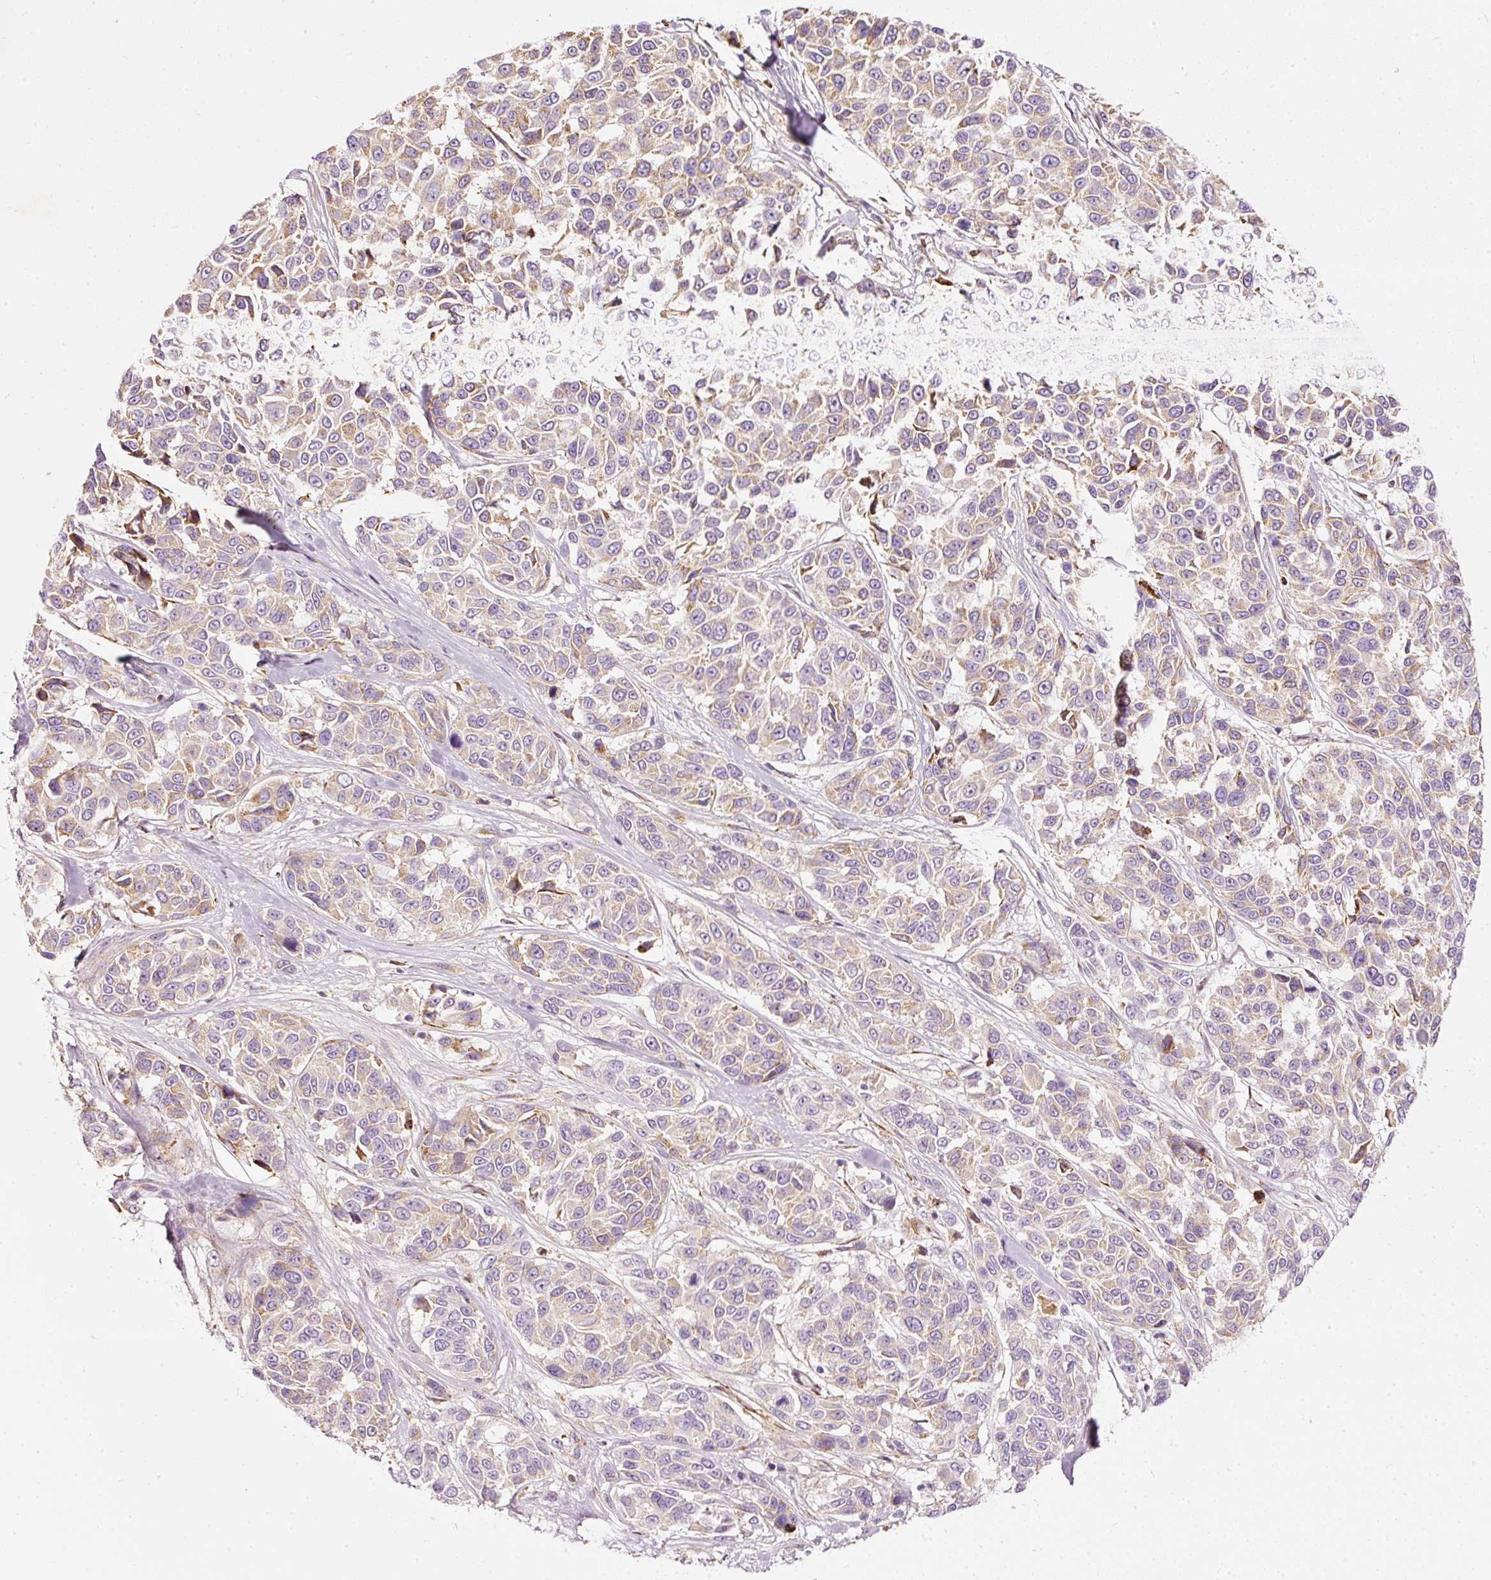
{"staining": {"intensity": "weak", "quantity": "25%-75%", "location": "cytoplasmic/membranous"}, "tissue": "melanoma", "cell_type": "Tumor cells", "image_type": "cancer", "snomed": [{"axis": "morphology", "description": "Malignant melanoma, NOS"}, {"axis": "topography", "description": "Skin"}], "caption": "DAB immunohistochemical staining of malignant melanoma shows weak cytoplasmic/membranous protein expression in about 25%-75% of tumor cells.", "gene": "PAQR9", "patient": {"sex": "female", "age": 66}}